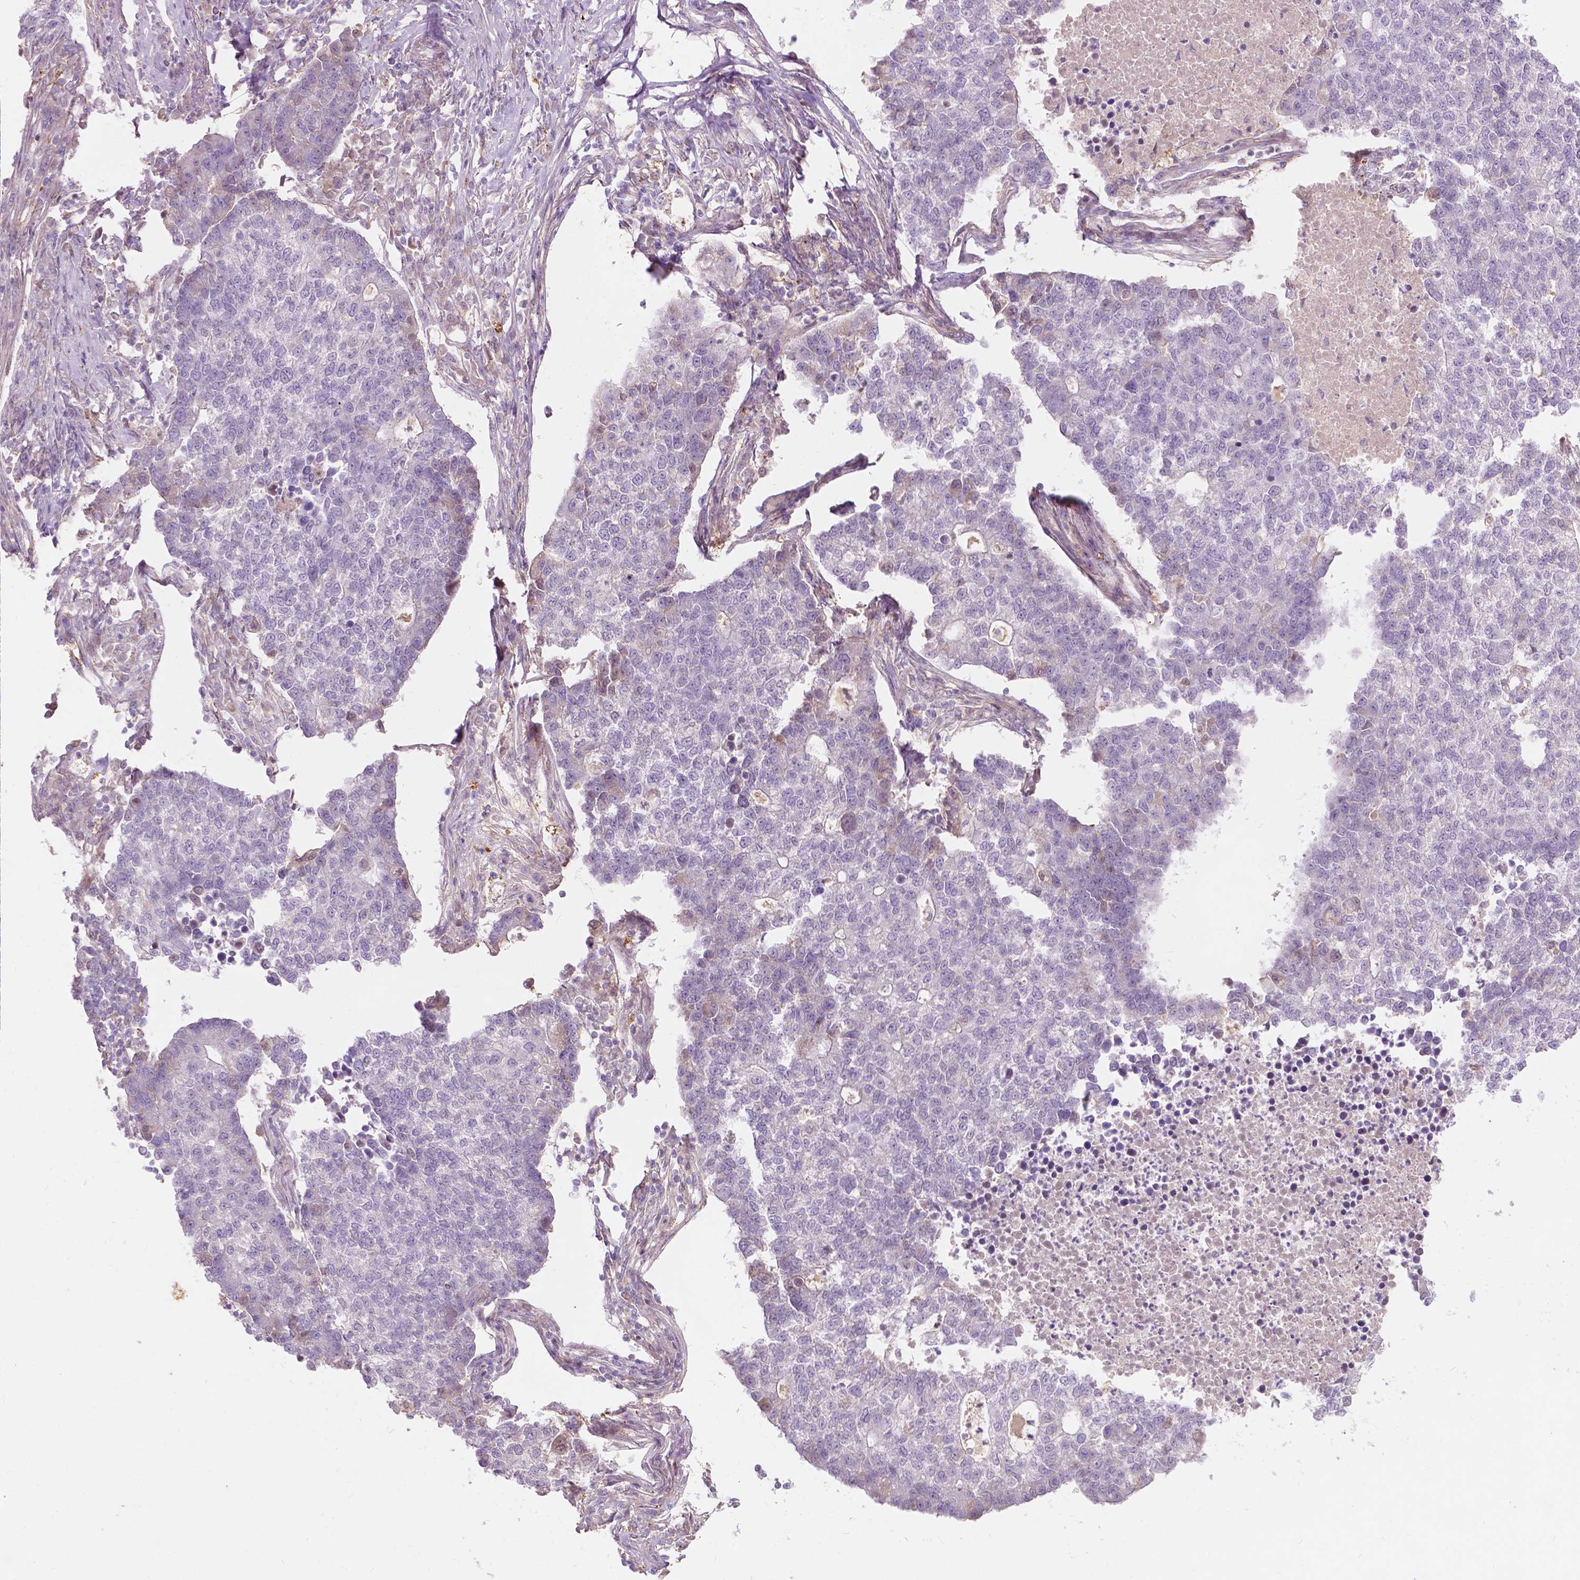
{"staining": {"intensity": "negative", "quantity": "none", "location": "none"}, "tissue": "lung cancer", "cell_type": "Tumor cells", "image_type": "cancer", "snomed": [{"axis": "morphology", "description": "Adenocarcinoma, NOS"}, {"axis": "topography", "description": "Lung"}], "caption": "IHC image of neoplastic tissue: lung cancer stained with DAB exhibits no significant protein staining in tumor cells. (DAB immunohistochemistry visualized using brightfield microscopy, high magnification).", "gene": "GPR37", "patient": {"sex": "male", "age": 57}}